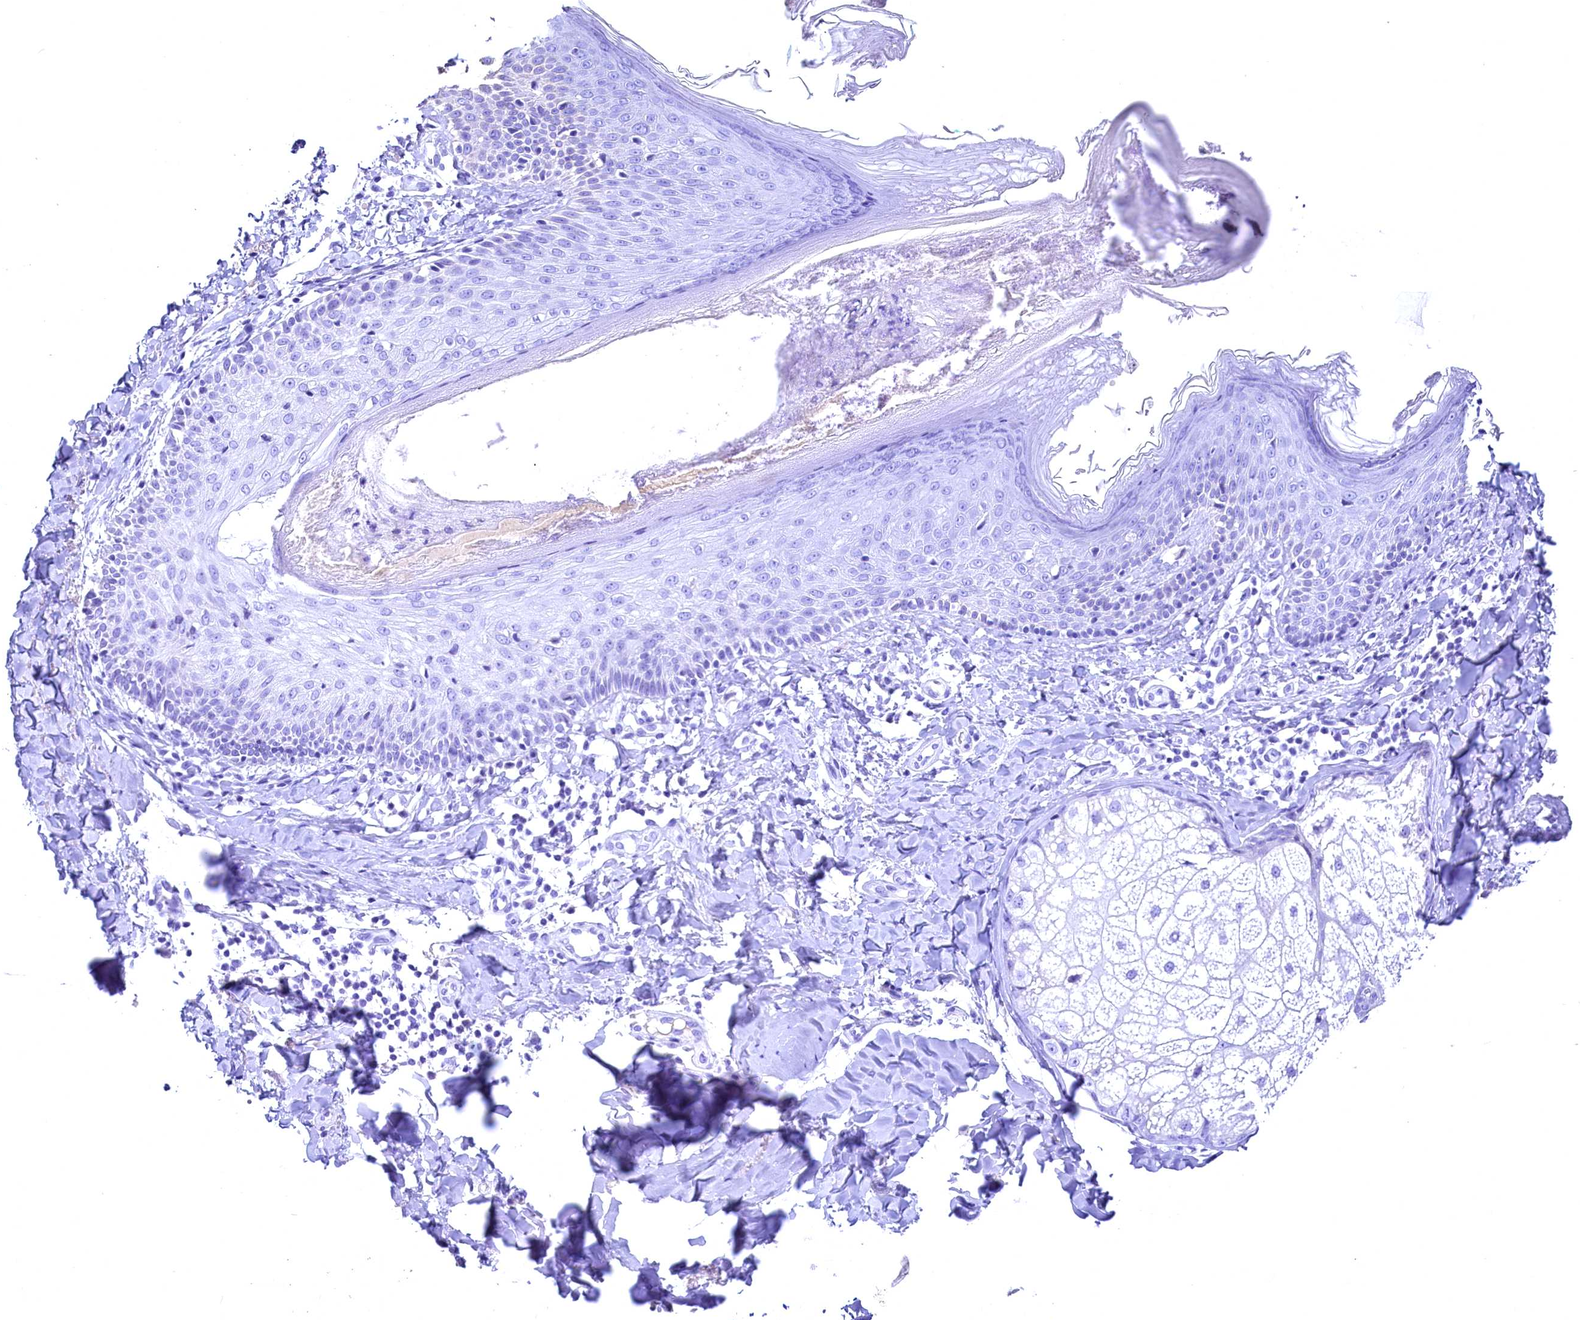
{"staining": {"intensity": "negative", "quantity": "none", "location": "none"}, "tissue": "skin cancer", "cell_type": "Tumor cells", "image_type": "cancer", "snomed": [{"axis": "morphology", "description": "Normal tissue, NOS"}, {"axis": "morphology", "description": "Basal cell carcinoma"}, {"axis": "topography", "description": "Skin"}], "caption": "A high-resolution photomicrograph shows immunohistochemistry (IHC) staining of skin cancer, which displays no significant positivity in tumor cells. (DAB IHC, high magnification).", "gene": "SKIDA1", "patient": {"sex": "male", "age": 66}}